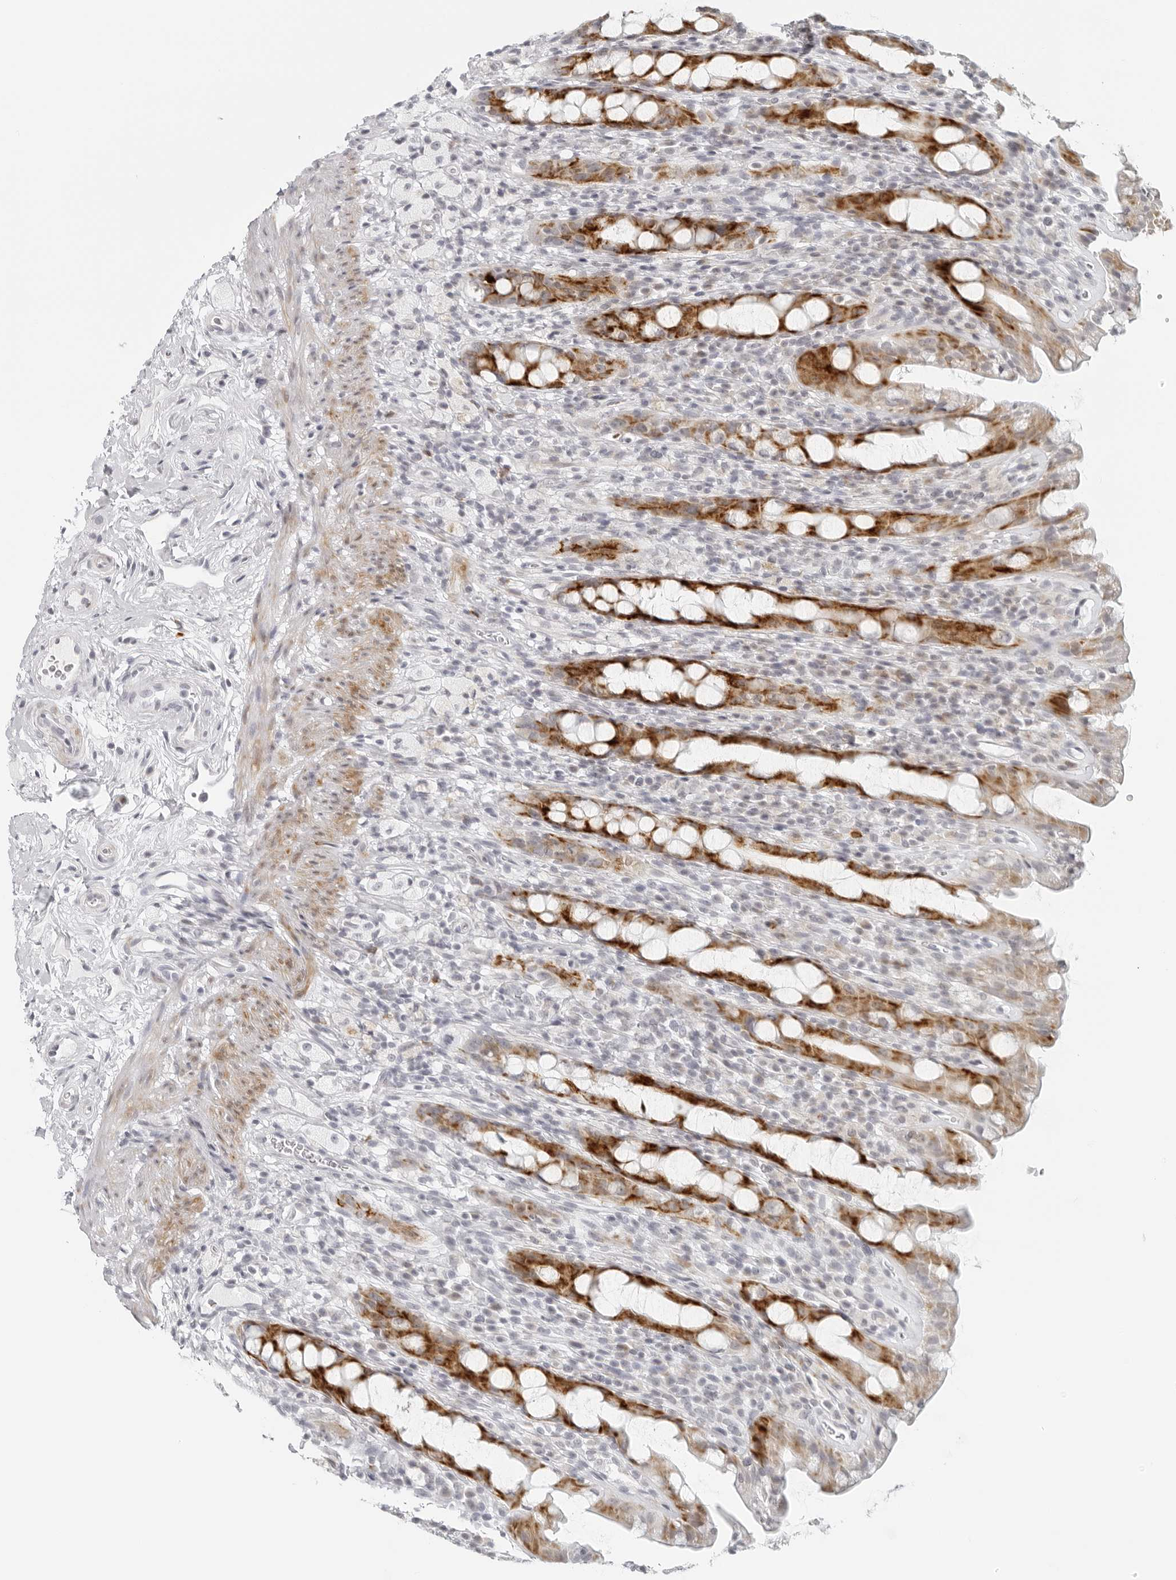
{"staining": {"intensity": "strong", "quantity": ">75%", "location": "cytoplasmic/membranous"}, "tissue": "rectum", "cell_type": "Glandular cells", "image_type": "normal", "snomed": [{"axis": "morphology", "description": "Normal tissue, NOS"}, {"axis": "topography", "description": "Rectum"}], "caption": "High-power microscopy captured an immunohistochemistry (IHC) photomicrograph of benign rectum, revealing strong cytoplasmic/membranous staining in approximately >75% of glandular cells. (brown staining indicates protein expression, while blue staining denotes nuclei).", "gene": "RPS6KC1", "patient": {"sex": "male", "age": 44}}